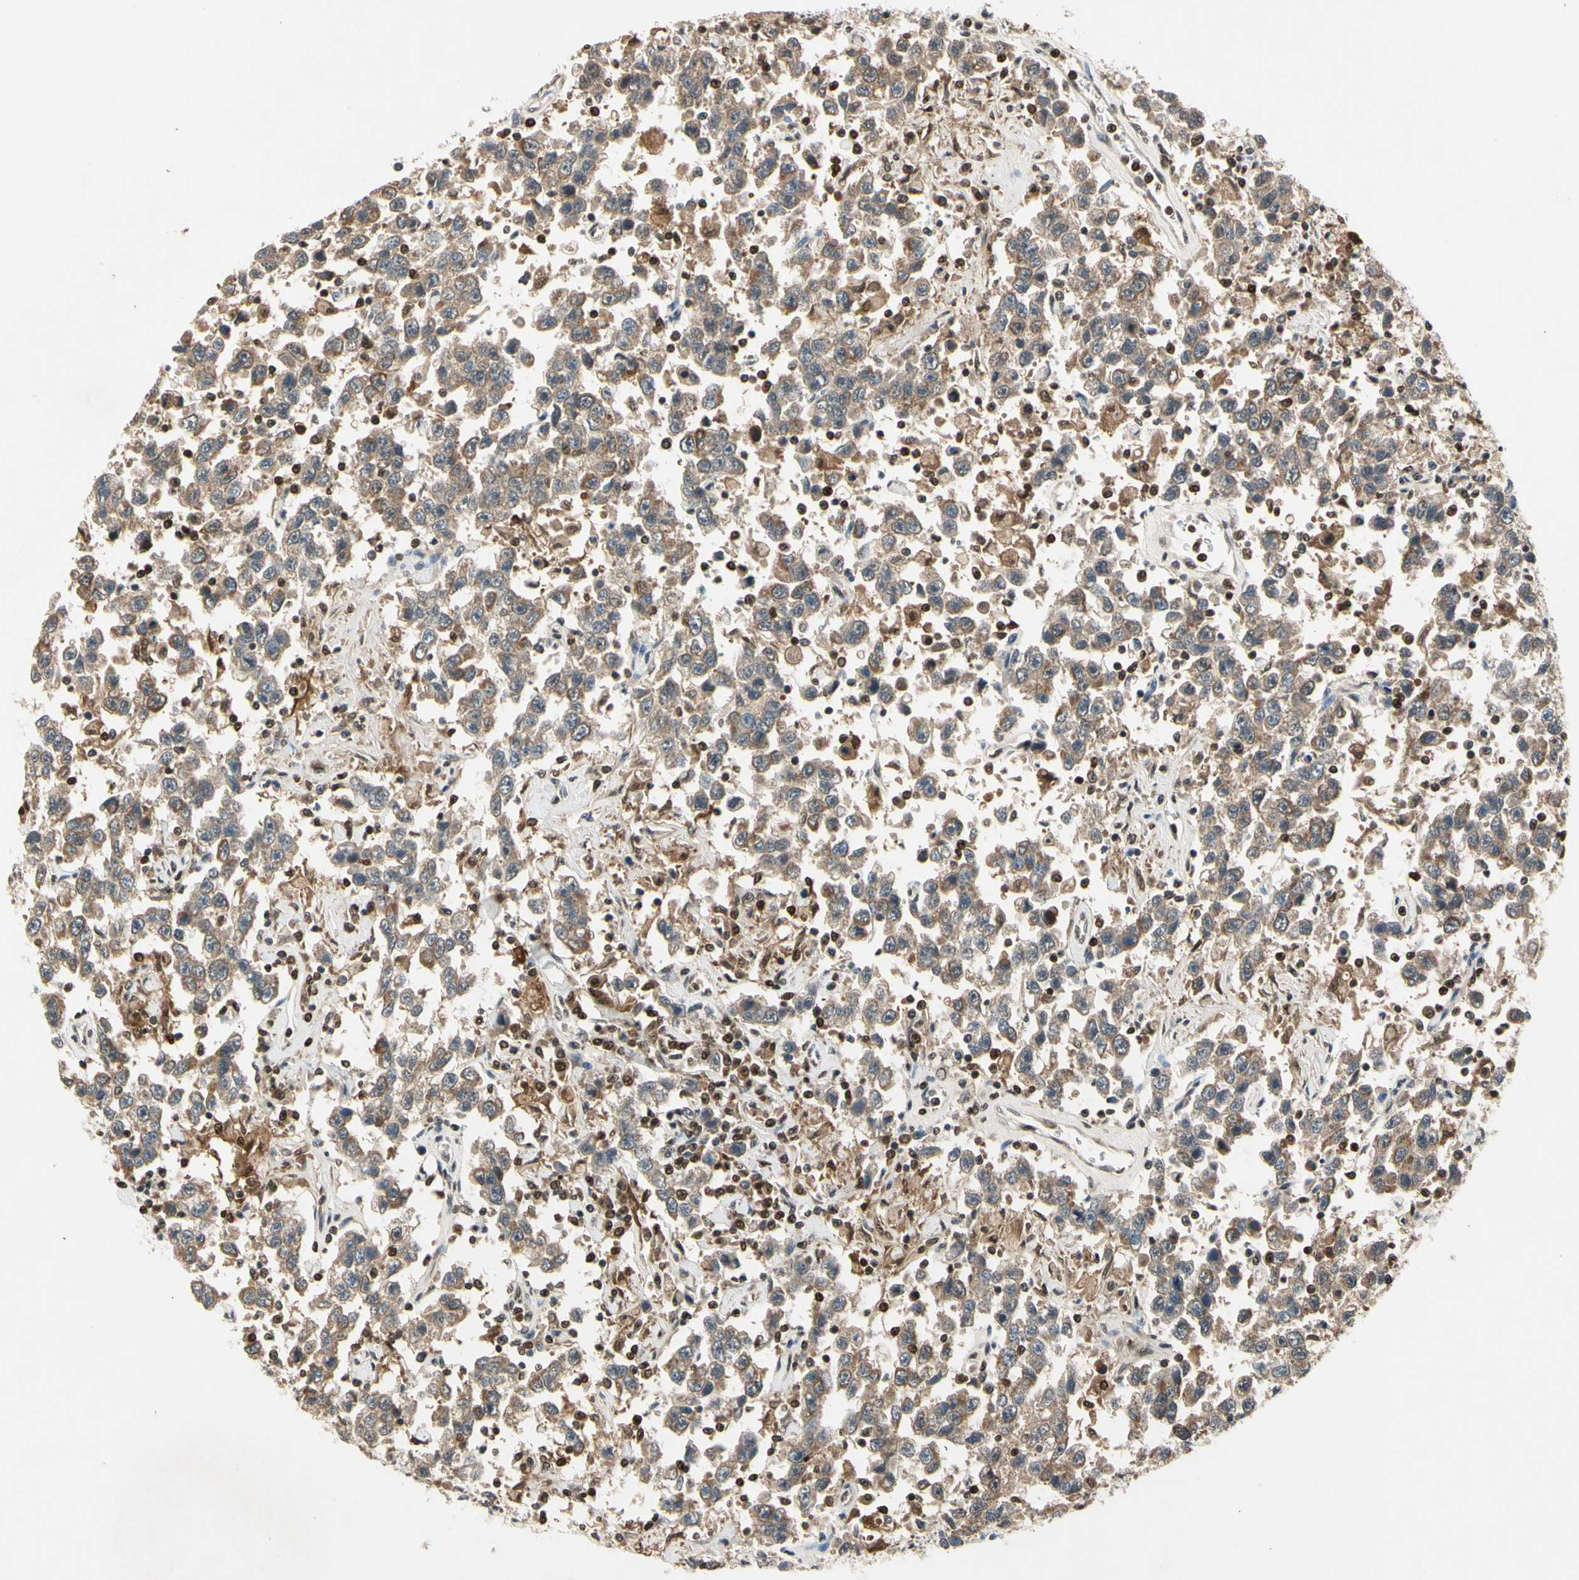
{"staining": {"intensity": "moderate", "quantity": ">75%", "location": "cytoplasmic/membranous"}, "tissue": "testis cancer", "cell_type": "Tumor cells", "image_type": "cancer", "snomed": [{"axis": "morphology", "description": "Seminoma, NOS"}, {"axis": "topography", "description": "Testis"}], "caption": "A photomicrograph of human testis seminoma stained for a protein shows moderate cytoplasmic/membranous brown staining in tumor cells. The protein of interest is shown in brown color, while the nuclei are stained blue.", "gene": "GSR", "patient": {"sex": "male", "age": 41}}